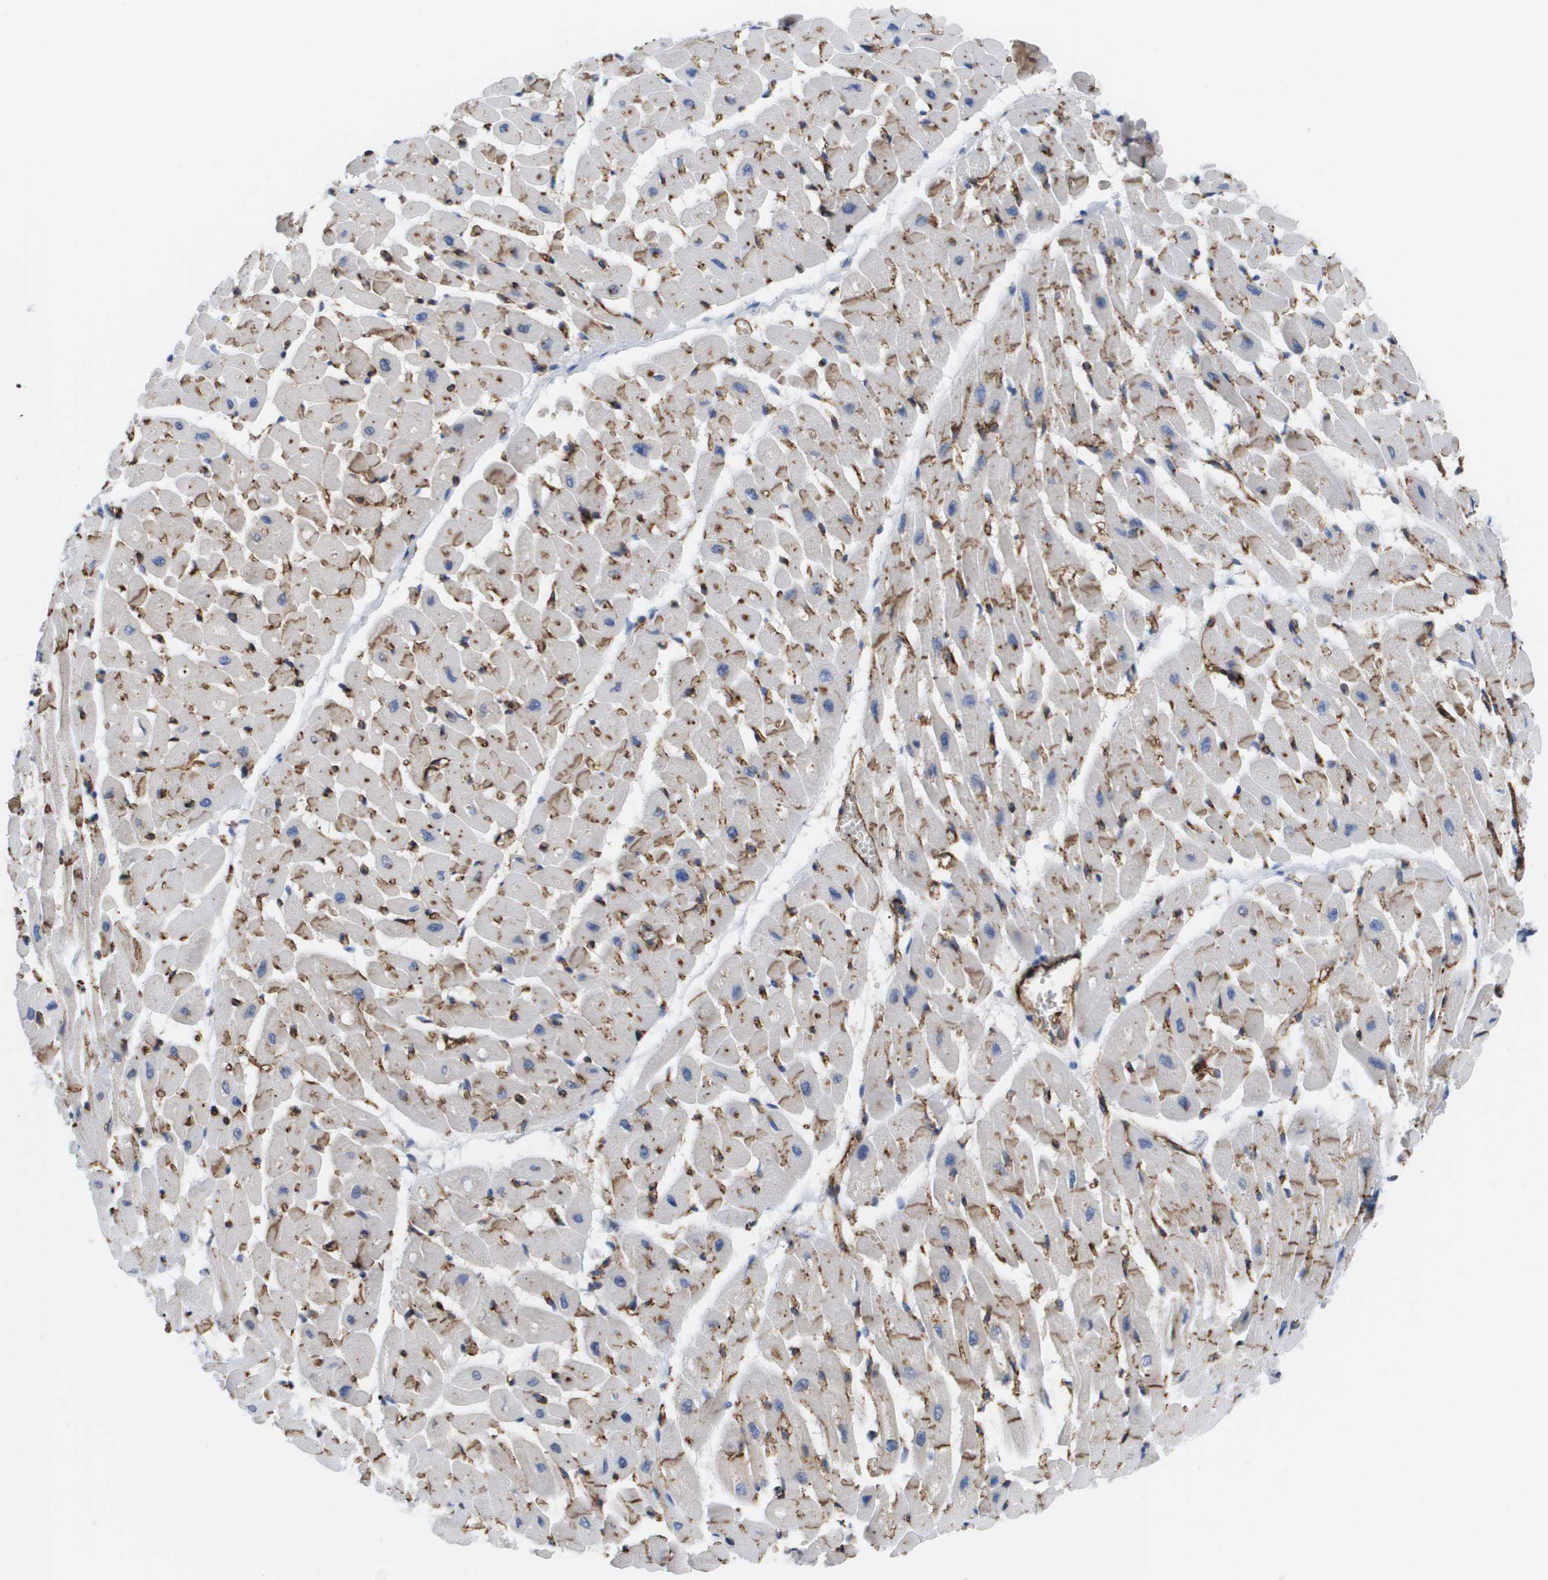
{"staining": {"intensity": "moderate", "quantity": ">75%", "location": "cytoplasmic/membranous"}, "tissue": "heart muscle", "cell_type": "Cardiomyocytes", "image_type": "normal", "snomed": [{"axis": "morphology", "description": "Normal tissue, NOS"}, {"axis": "topography", "description": "Heart"}], "caption": "IHC (DAB (3,3'-diaminobenzidine)) staining of benign heart muscle displays moderate cytoplasmic/membranous protein staining in approximately >75% of cardiomyocytes. (Stains: DAB in brown, nuclei in blue, Microscopy: brightfield microscopy at high magnification).", "gene": "BST2", "patient": {"sex": "male", "age": 45}}